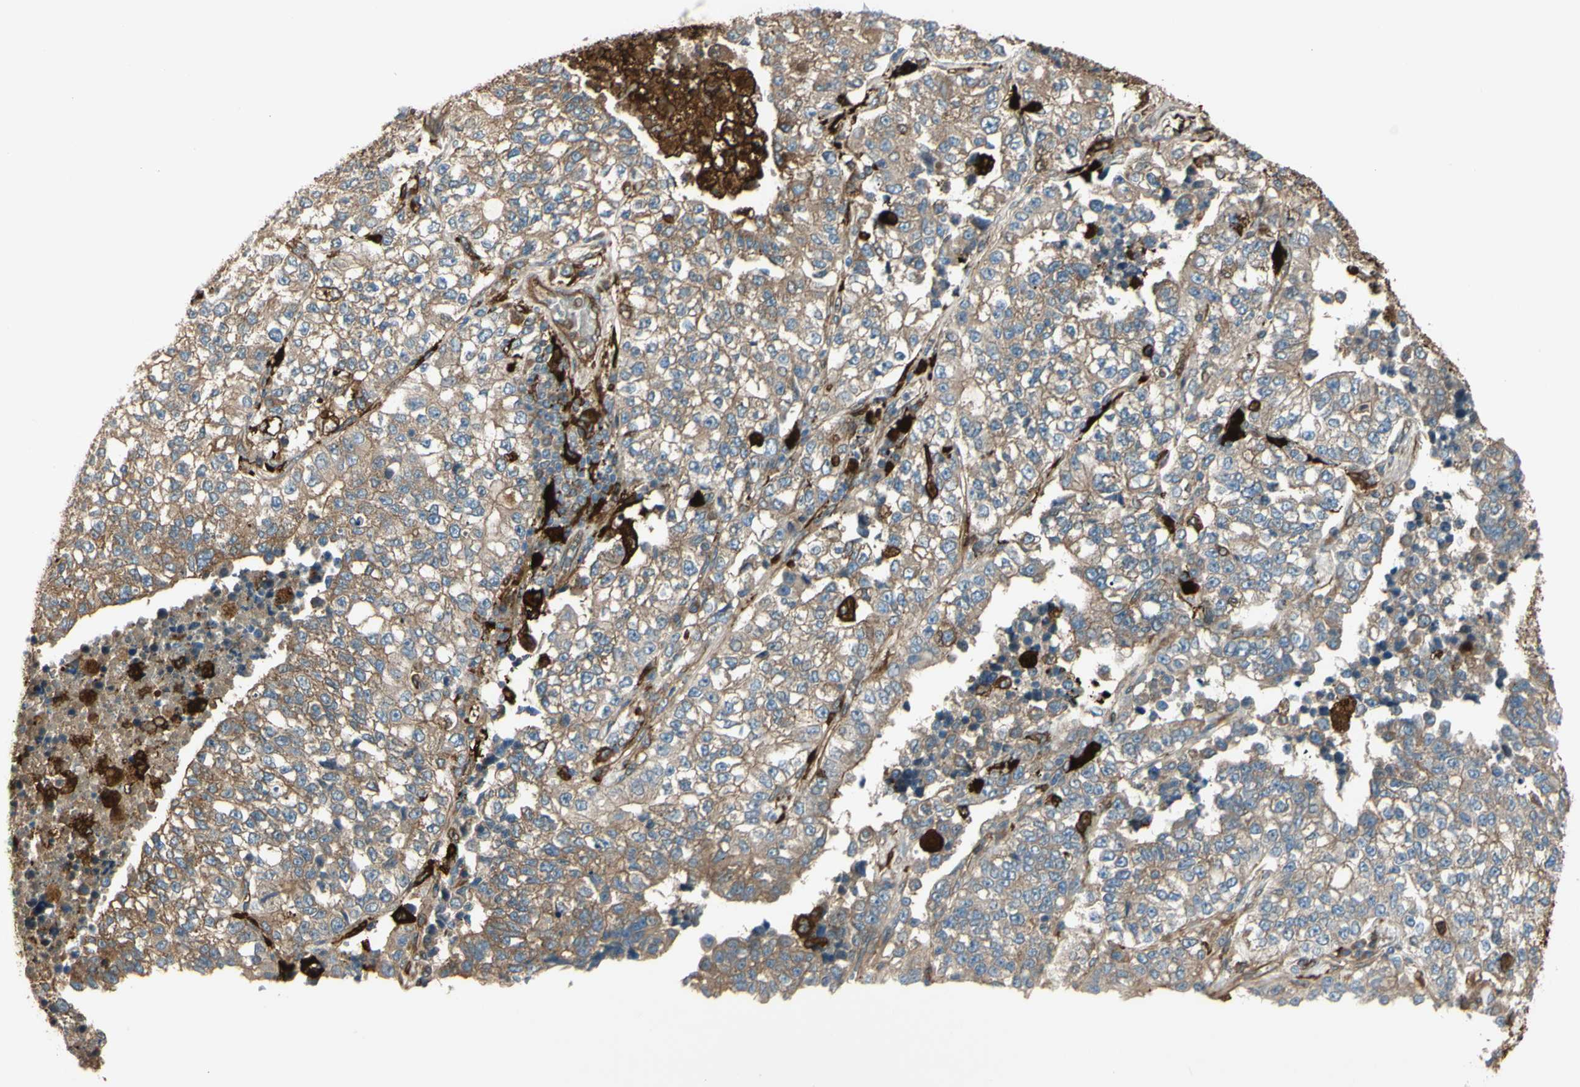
{"staining": {"intensity": "weak", "quantity": ">75%", "location": "cytoplasmic/membranous"}, "tissue": "lung cancer", "cell_type": "Tumor cells", "image_type": "cancer", "snomed": [{"axis": "morphology", "description": "Adenocarcinoma, NOS"}, {"axis": "topography", "description": "Lung"}], "caption": "Human lung cancer stained for a protein (brown) displays weak cytoplasmic/membranous positive staining in about >75% of tumor cells.", "gene": "PTPN12", "patient": {"sex": "male", "age": 49}}